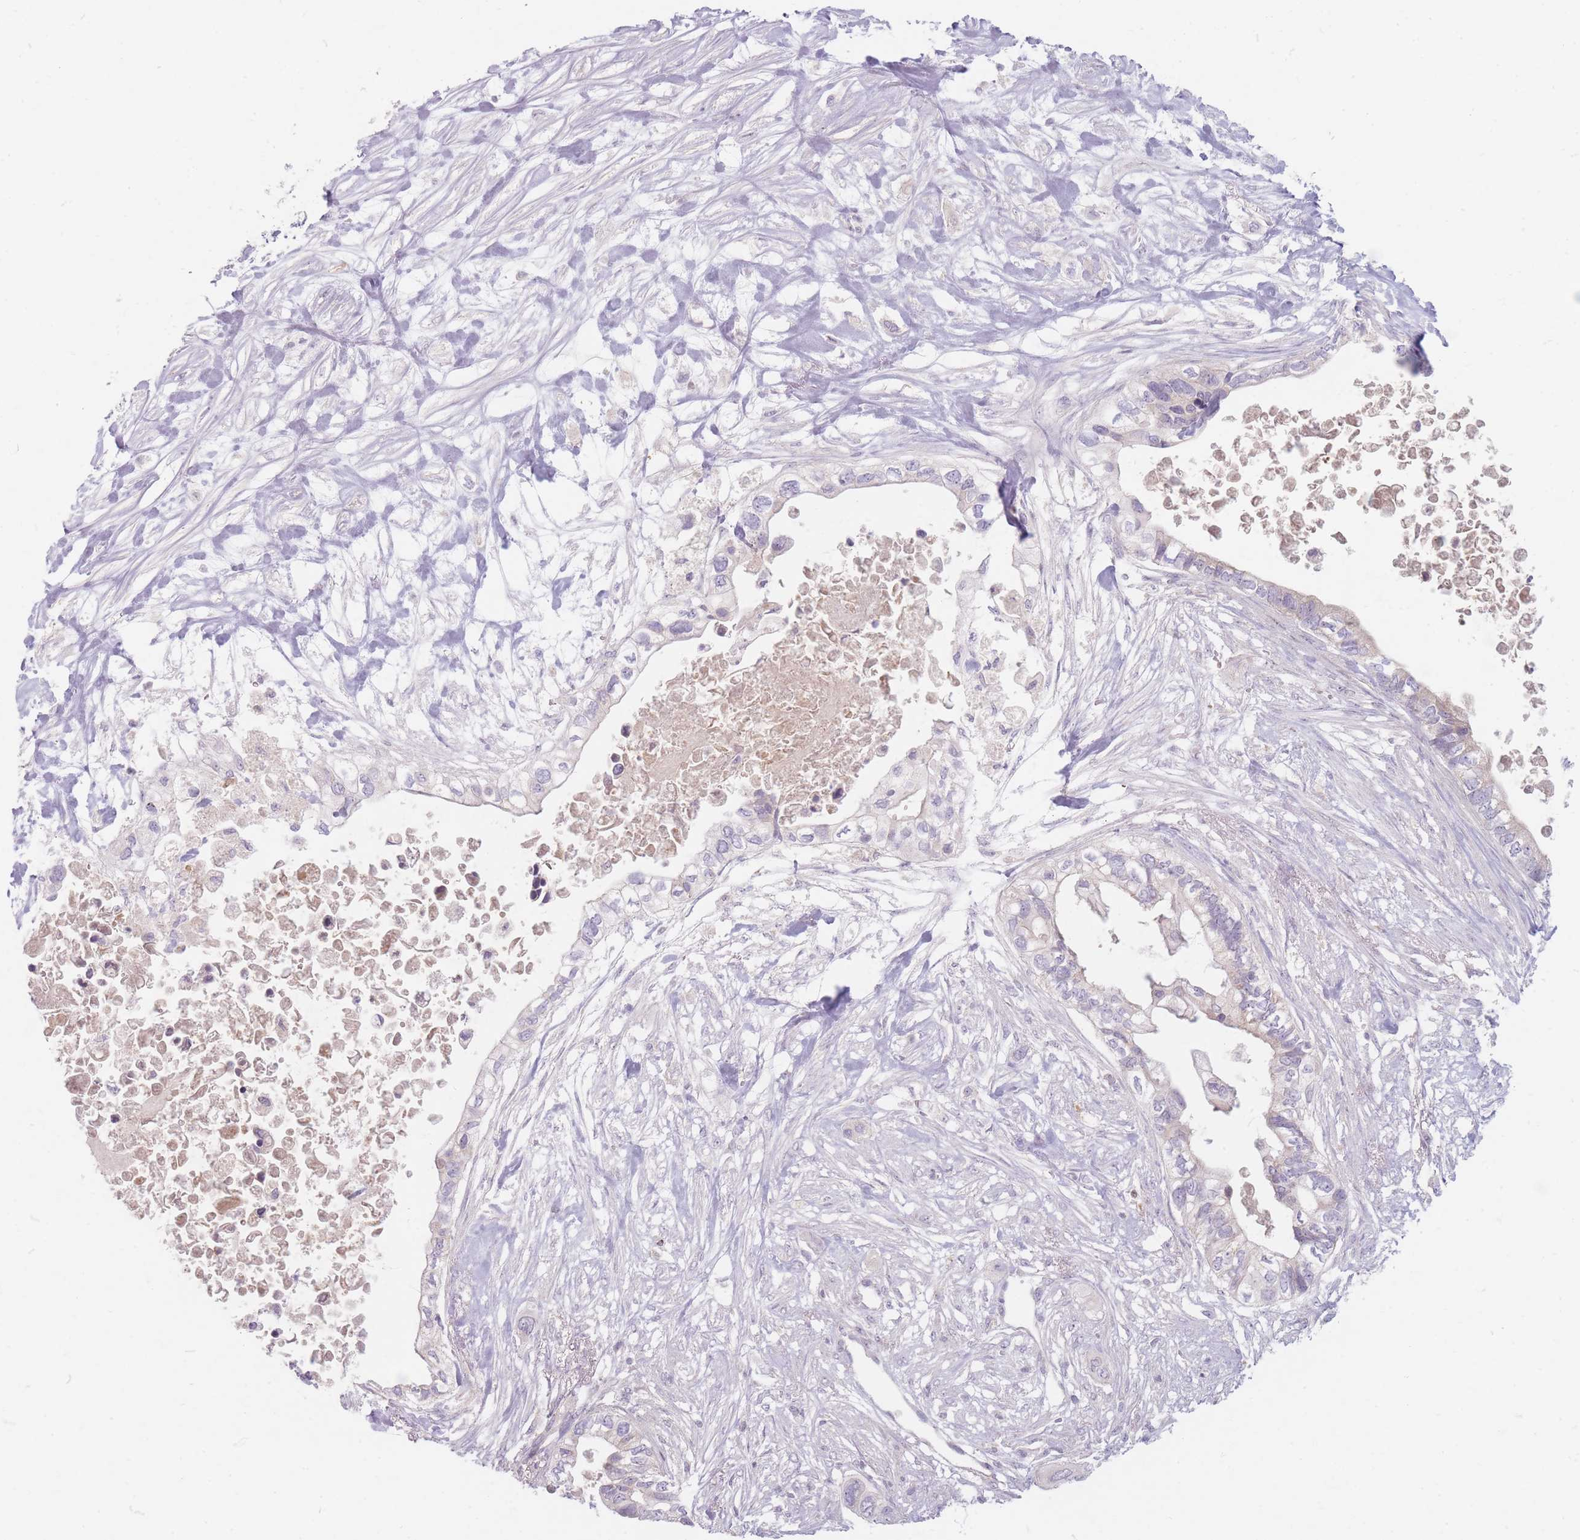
{"staining": {"intensity": "negative", "quantity": "none", "location": "none"}, "tissue": "pancreatic cancer", "cell_type": "Tumor cells", "image_type": "cancer", "snomed": [{"axis": "morphology", "description": "Adenocarcinoma, NOS"}, {"axis": "topography", "description": "Pancreas"}], "caption": "IHC of pancreatic adenocarcinoma reveals no positivity in tumor cells.", "gene": "CHCHD7", "patient": {"sex": "female", "age": 63}}